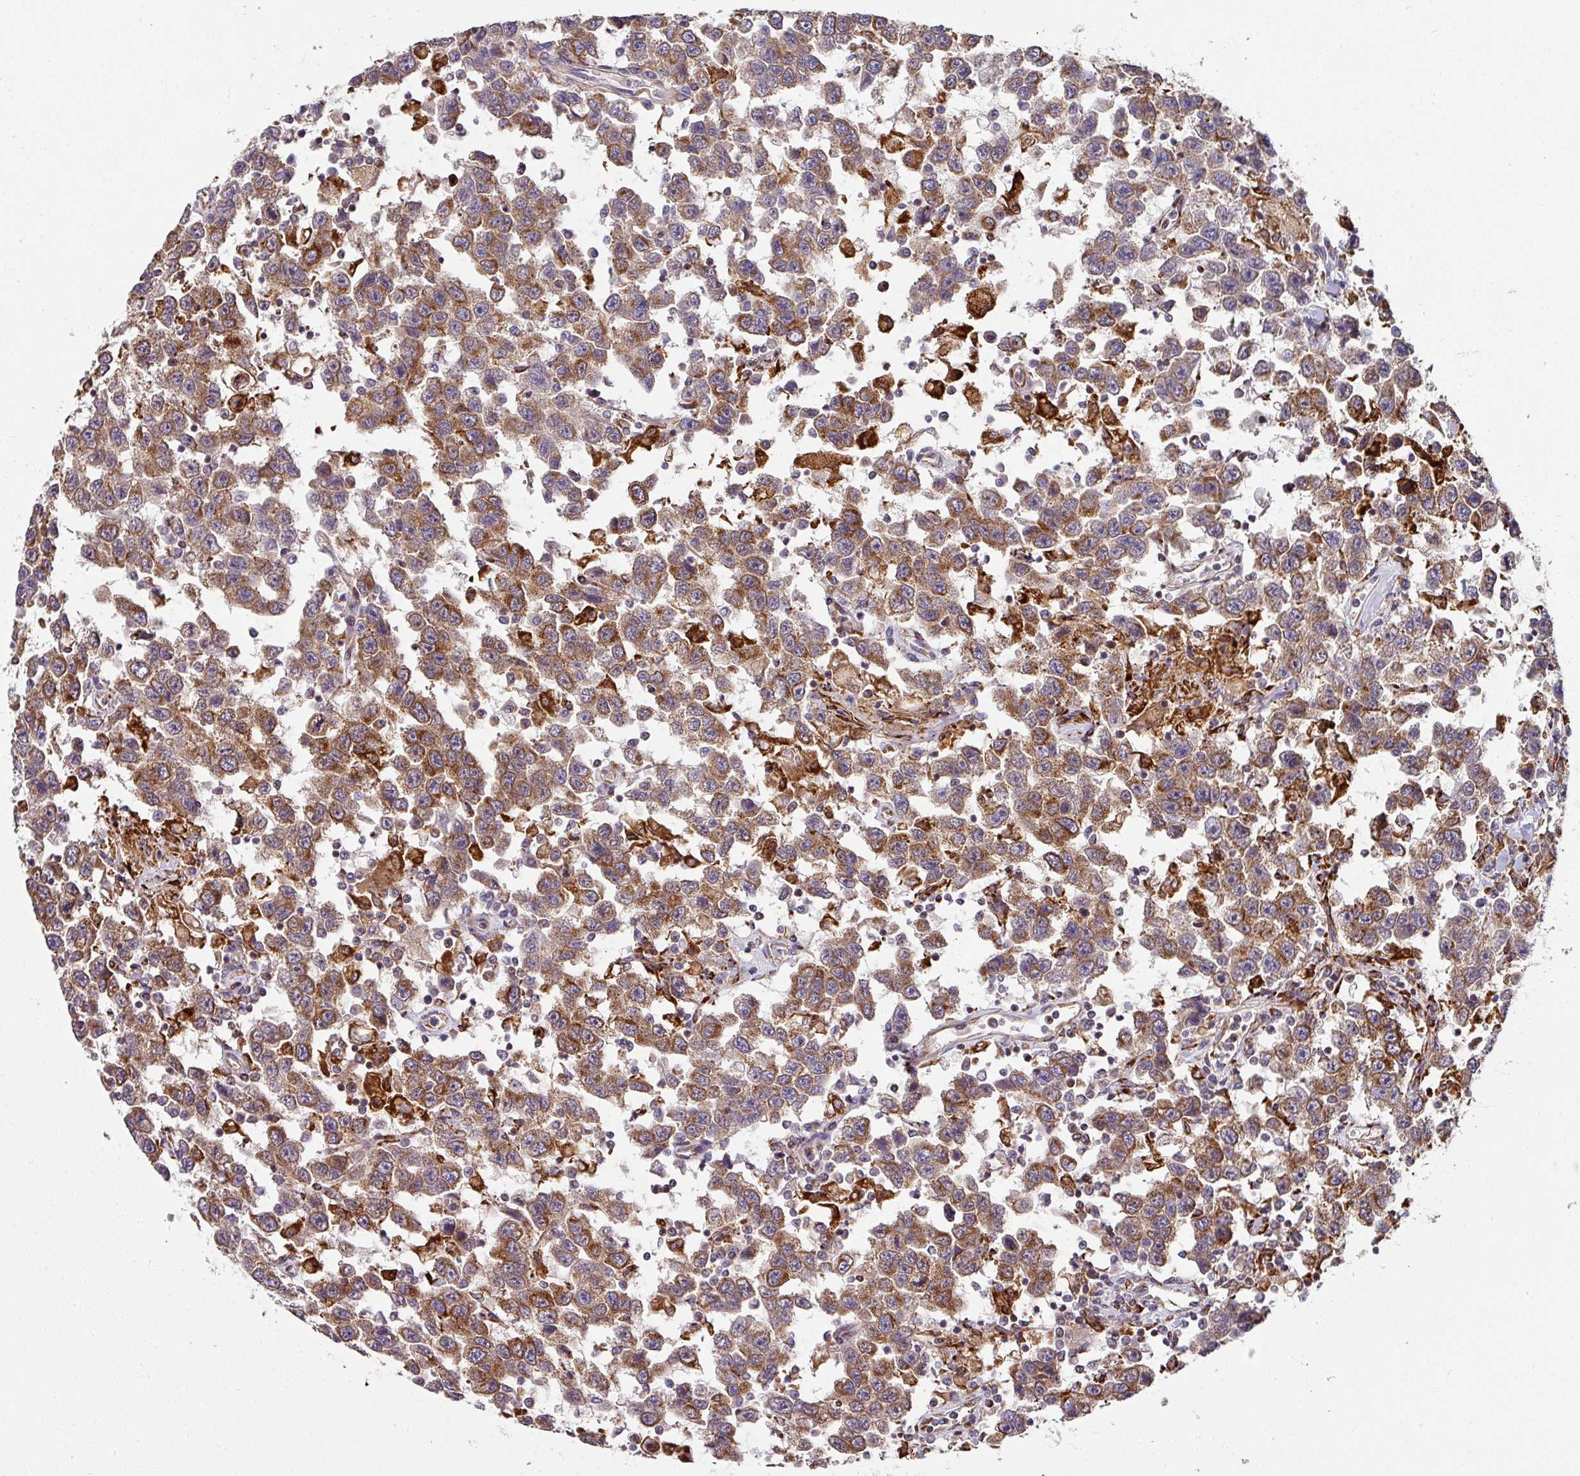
{"staining": {"intensity": "moderate", "quantity": ">75%", "location": "cytoplasmic/membranous"}, "tissue": "testis cancer", "cell_type": "Tumor cells", "image_type": "cancer", "snomed": [{"axis": "morphology", "description": "Seminoma, NOS"}, {"axis": "topography", "description": "Testis"}], "caption": "Testis cancer (seminoma) stained with DAB immunohistochemistry (IHC) shows medium levels of moderate cytoplasmic/membranous staining in about >75% of tumor cells.", "gene": "ZNF268", "patient": {"sex": "male", "age": 41}}